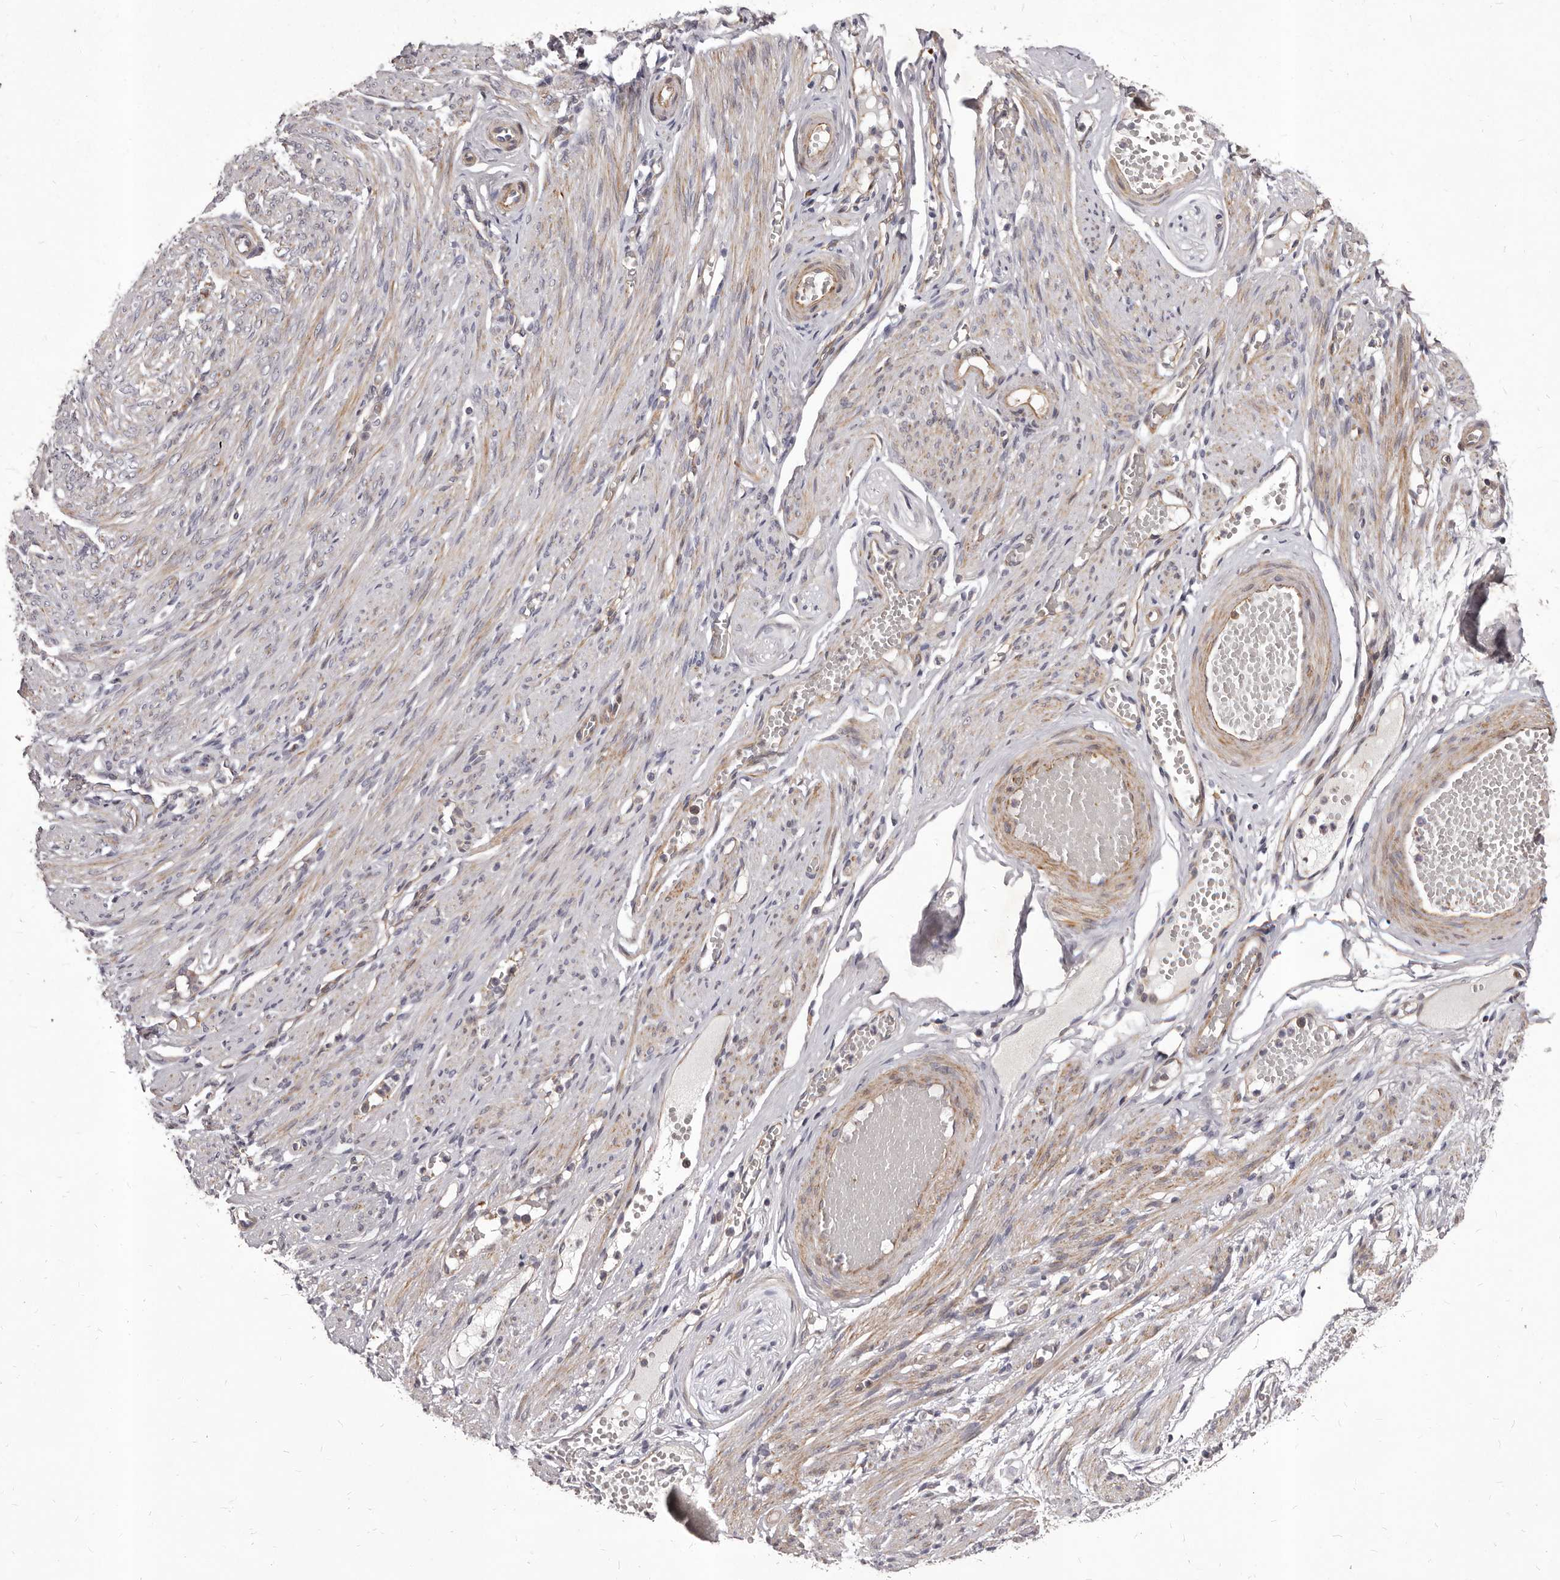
{"staining": {"intensity": "negative", "quantity": "none", "location": "none"}, "tissue": "adipose tissue", "cell_type": "Adipocytes", "image_type": "normal", "snomed": [{"axis": "morphology", "description": "Normal tissue, NOS"}, {"axis": "topography", "description": "Smooth muscle"}, {"axis": "topography", "description": "Peripheral nerve tissue"}], "caption": "High magnification brightfield microscopy of unremarkable adipose tissue stained with DAB (3,3'-diaminobenzidine) (brown) and counterstained with hematoxylin (blue): adipocytes show no significant staining. (DAB (3,3'-diaminobenzidine) immunohistochemistry, high magnification).", "gene": "ALPK1", "patient": {"sex": "female", "age": 39}}